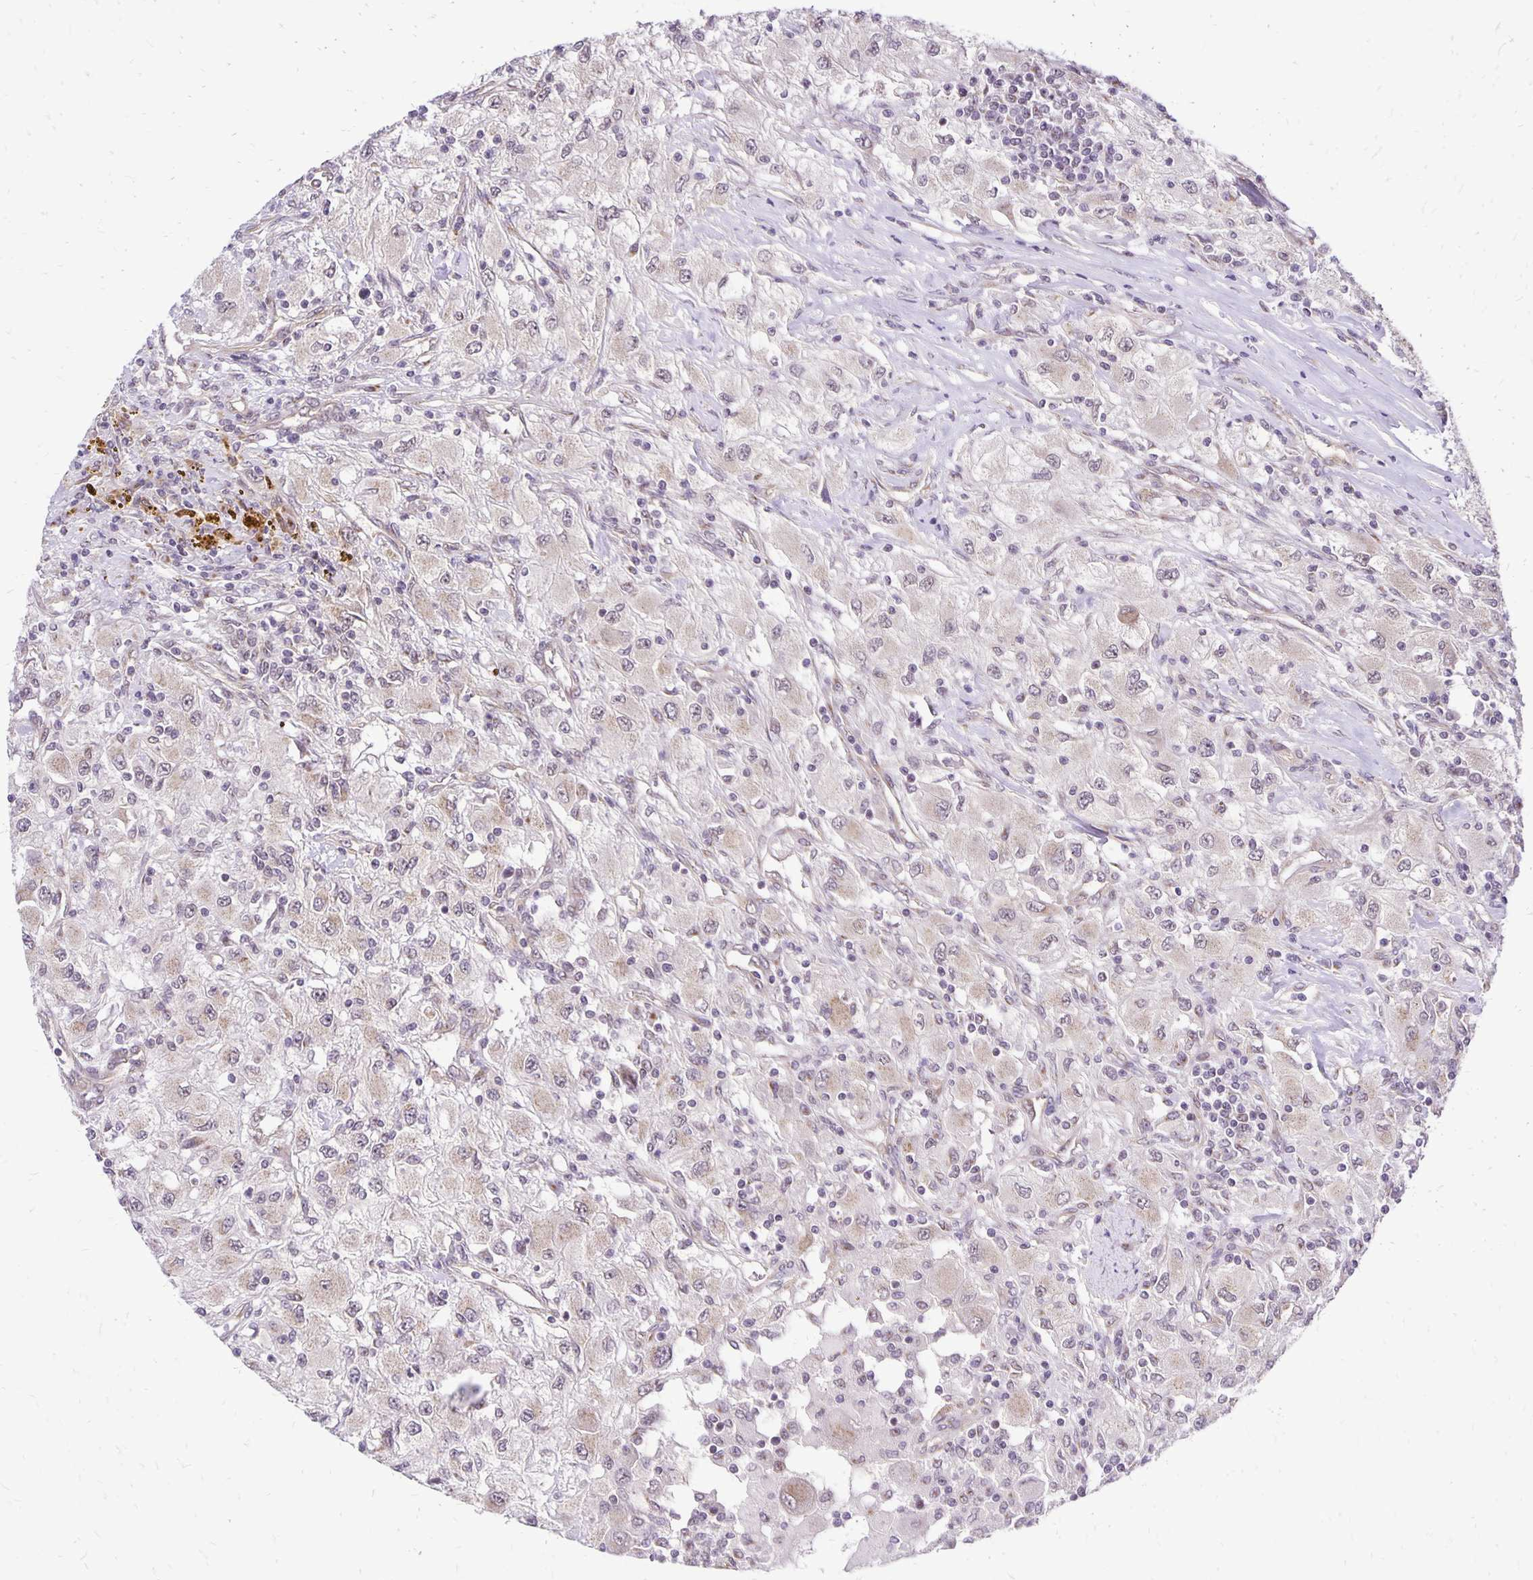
{"staining": {"intensity": "weak", "quantity": "<25%", "location": "cytoplasmic/membranous"}, "tissue": "renal cancer", "cell_type": "Tumor cells", "image_type": "cancer", "snomed": [{"axis": "morphology", "description": "Adenocarcinoma, NOS"}, {"axis": "topography", "description": "Kidney"}], "caption": "Immunohistochemistry (IHC) photomicrograph of neoplastic tissue: renal cancer (adenocarcinoma) stained with DAB (3,3'-diaminobenzidine) reveals no significant protein expression in tumor cells. (Immunohistochemistry (IHC), brightfield microscopy, high magnification).", "gene": "GOLGA5", "patient": {"sex": "female", "age": 67}}